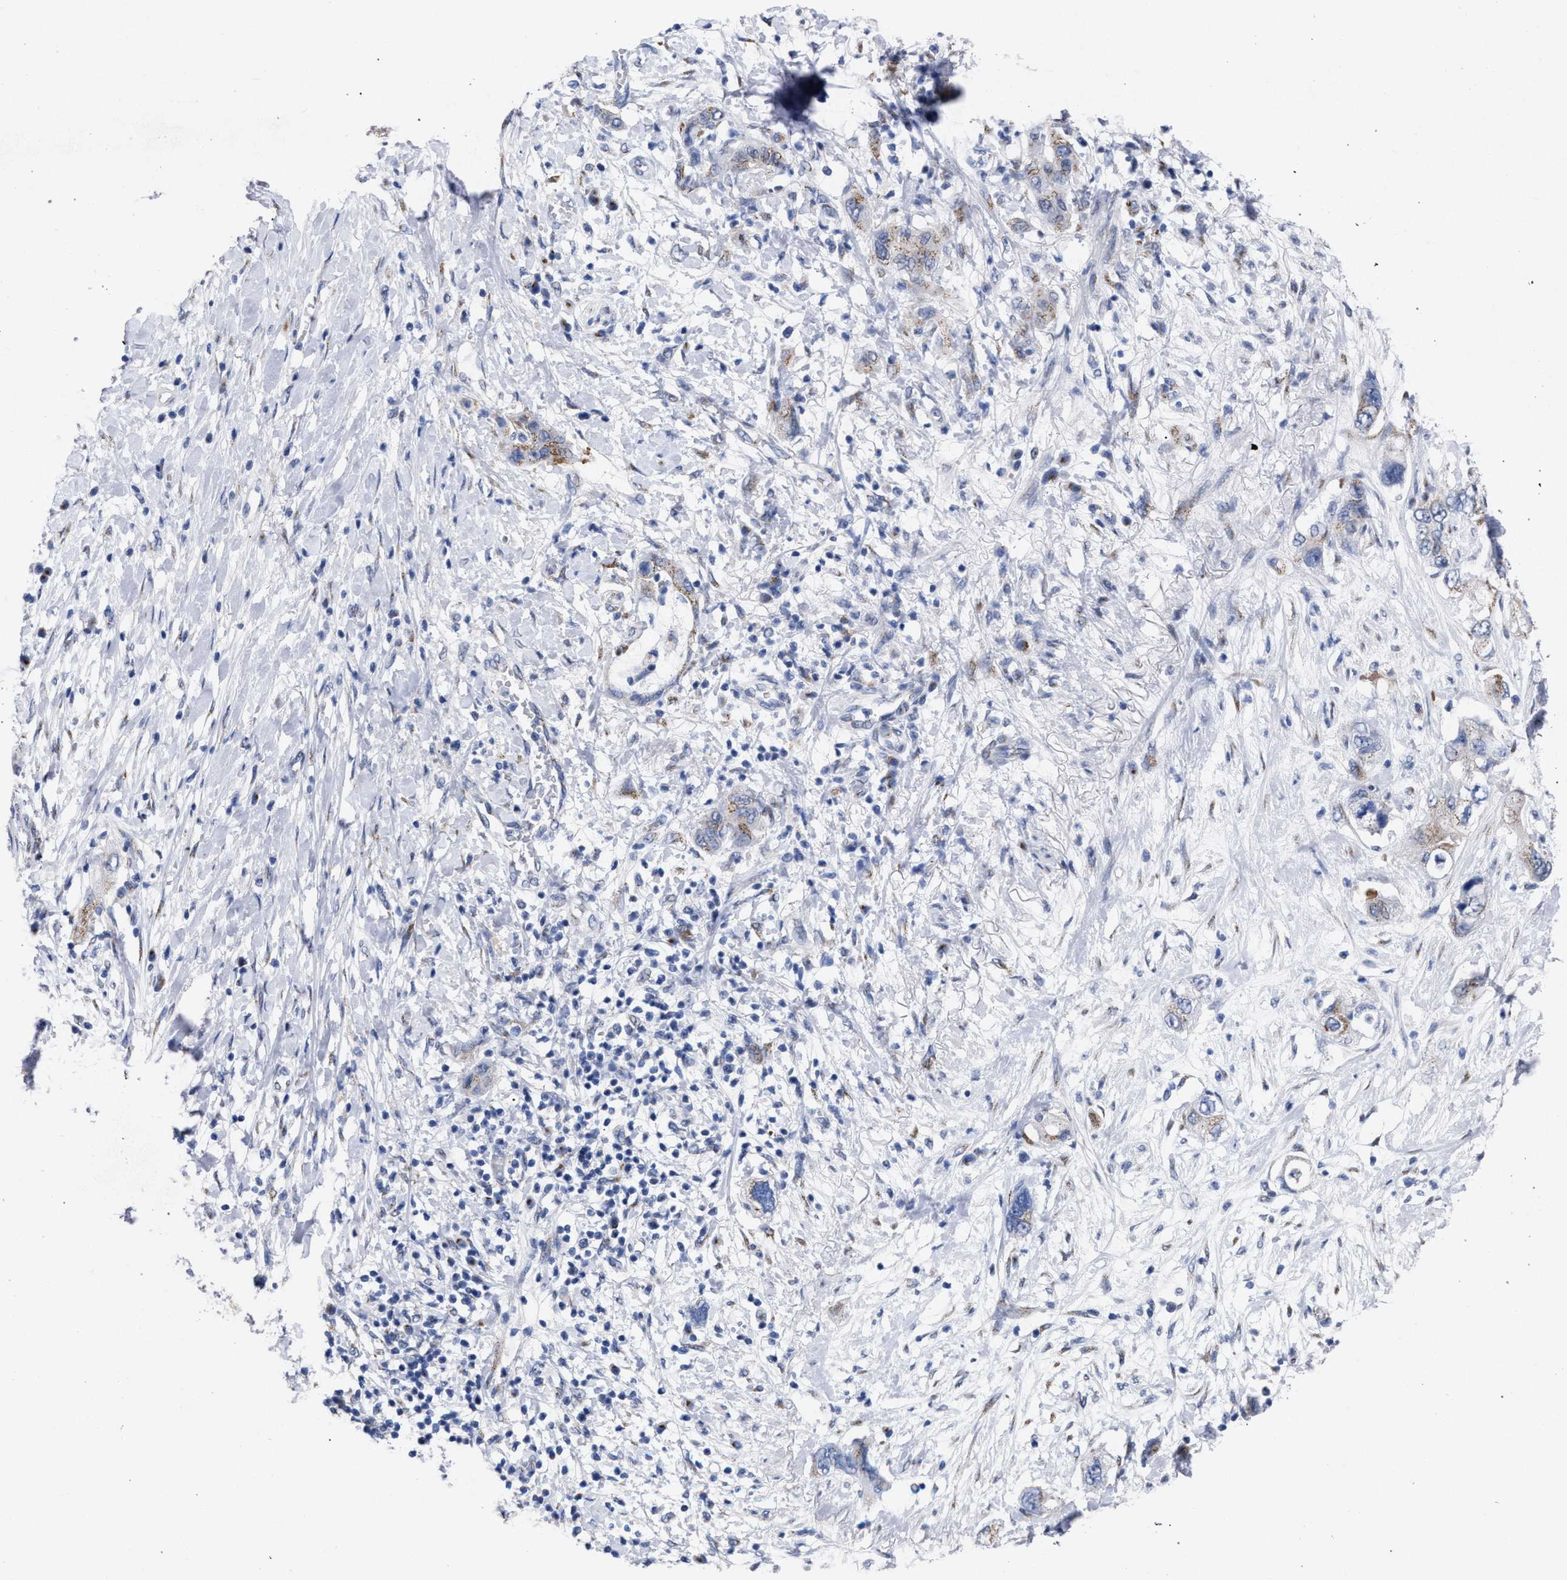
{"staining": {"intensity": "weak", "quantity": "<25%", "location": "cytoplasmic/membranous"}, "tissue": "pancreatic cancer", "cell_type": "Tumor cells", "image_type": "cancer", "snomed": [{"axis": "morphology", "description": "Adenocarcinoma, NOS"}, {"axis": "topography", "description": "Pancreas"}], "caption": "The IHC photomicrograph has no significant expression in tumor cells of pancreatic adenocarcinoma tissue. (Stains: DAB (3,3'-diaminobenzidine) immunohistochemistry (IHC) with hematoxylin counter stain, Microscopy: brightfield microscopy at high magnification).", "gene": "GOLGA2", "patient": {"sex": "female", "age": 73}}